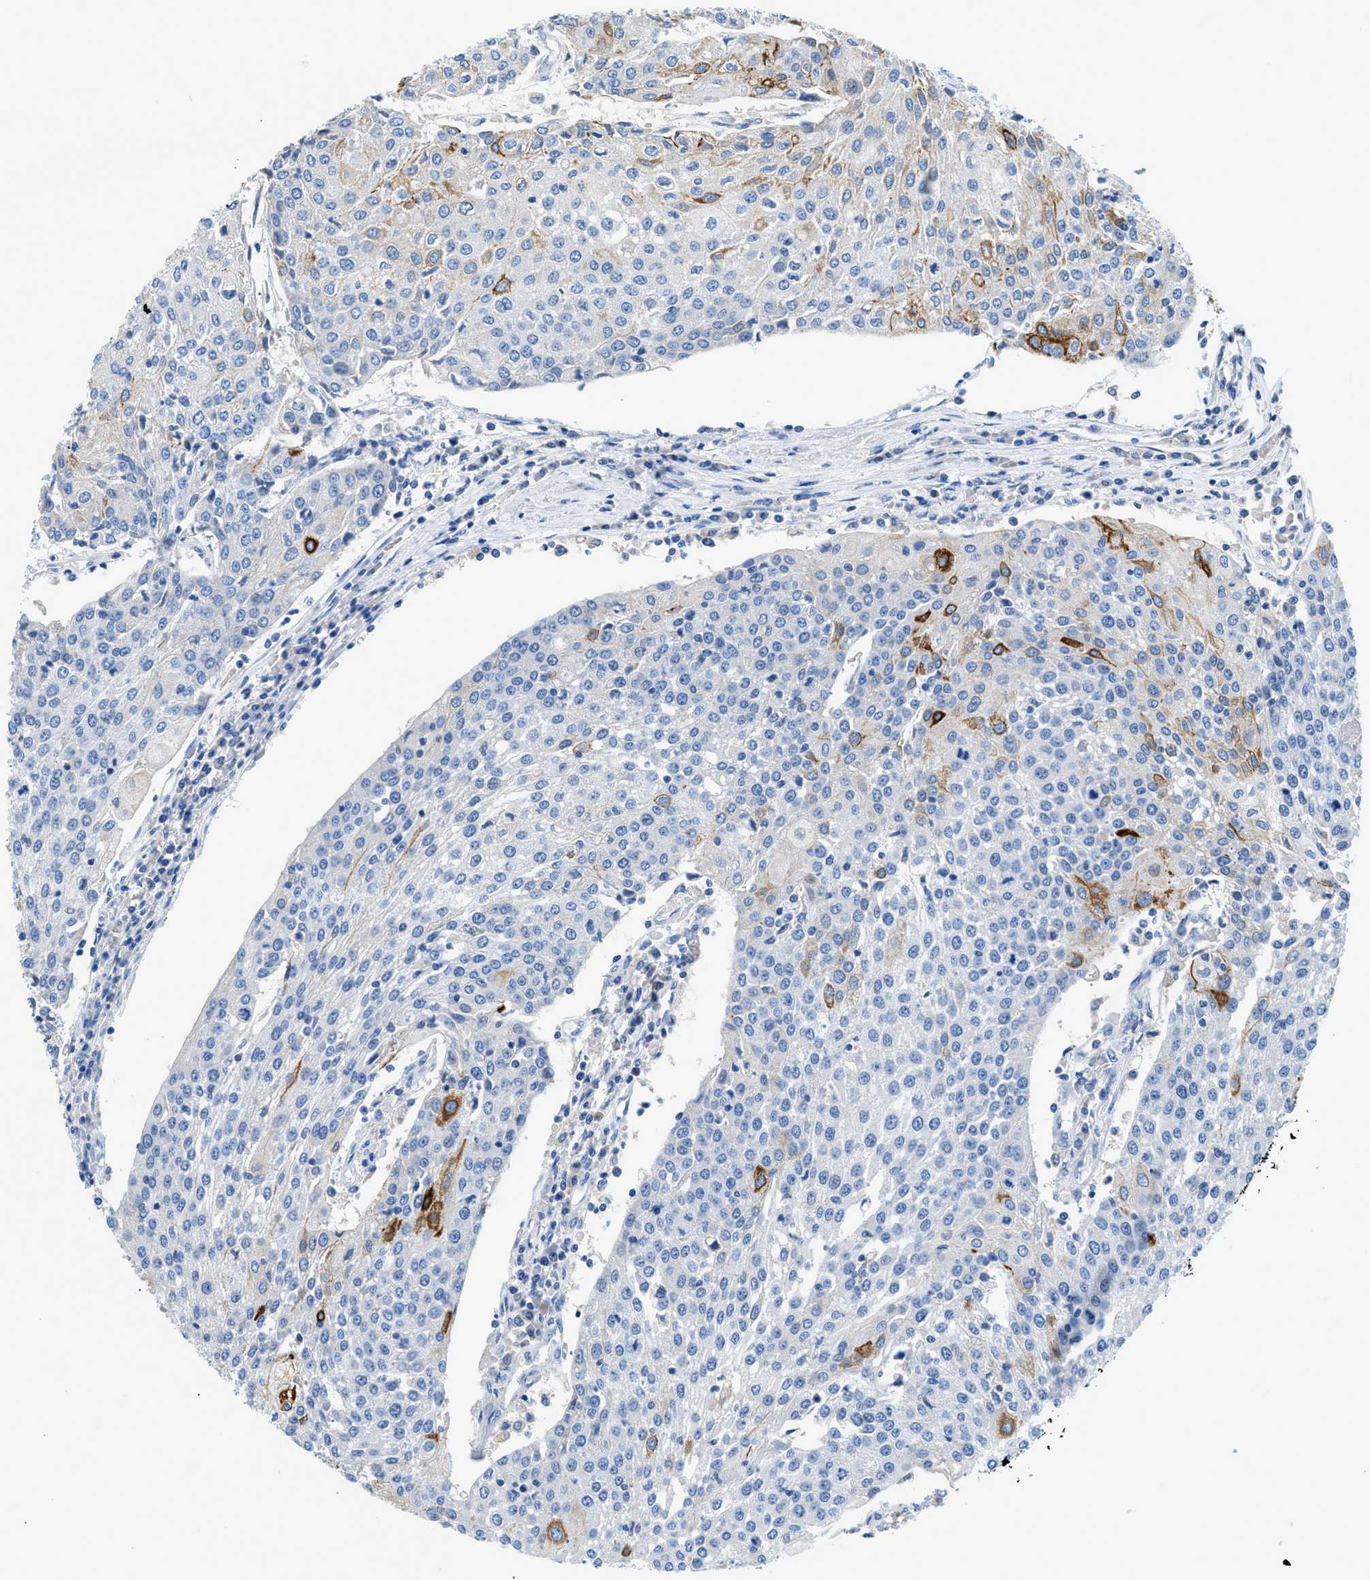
{"staining": {"intensity": "strong", "quantity": "<25%", "location": "cytoplasmic/membranous"}, "tissue": "urothelial cancer", "cell_type": "Tumor cells", "image_type": "cancer", "snomed": [{"axis": "morphology", "description": "Urothelial carcinoma, High grade"}, {"axis": "topography", "description": "Urinary bladder"}], "caption": "This is a photomicrograph of immunohistochemistry (IHC) staining of urothelial cancer, which shows strong expression in the cytoplasmic/membranous of tumor cells.", "gene": "SLC10A6", "patient": {"sex": "female", "age": 85}}